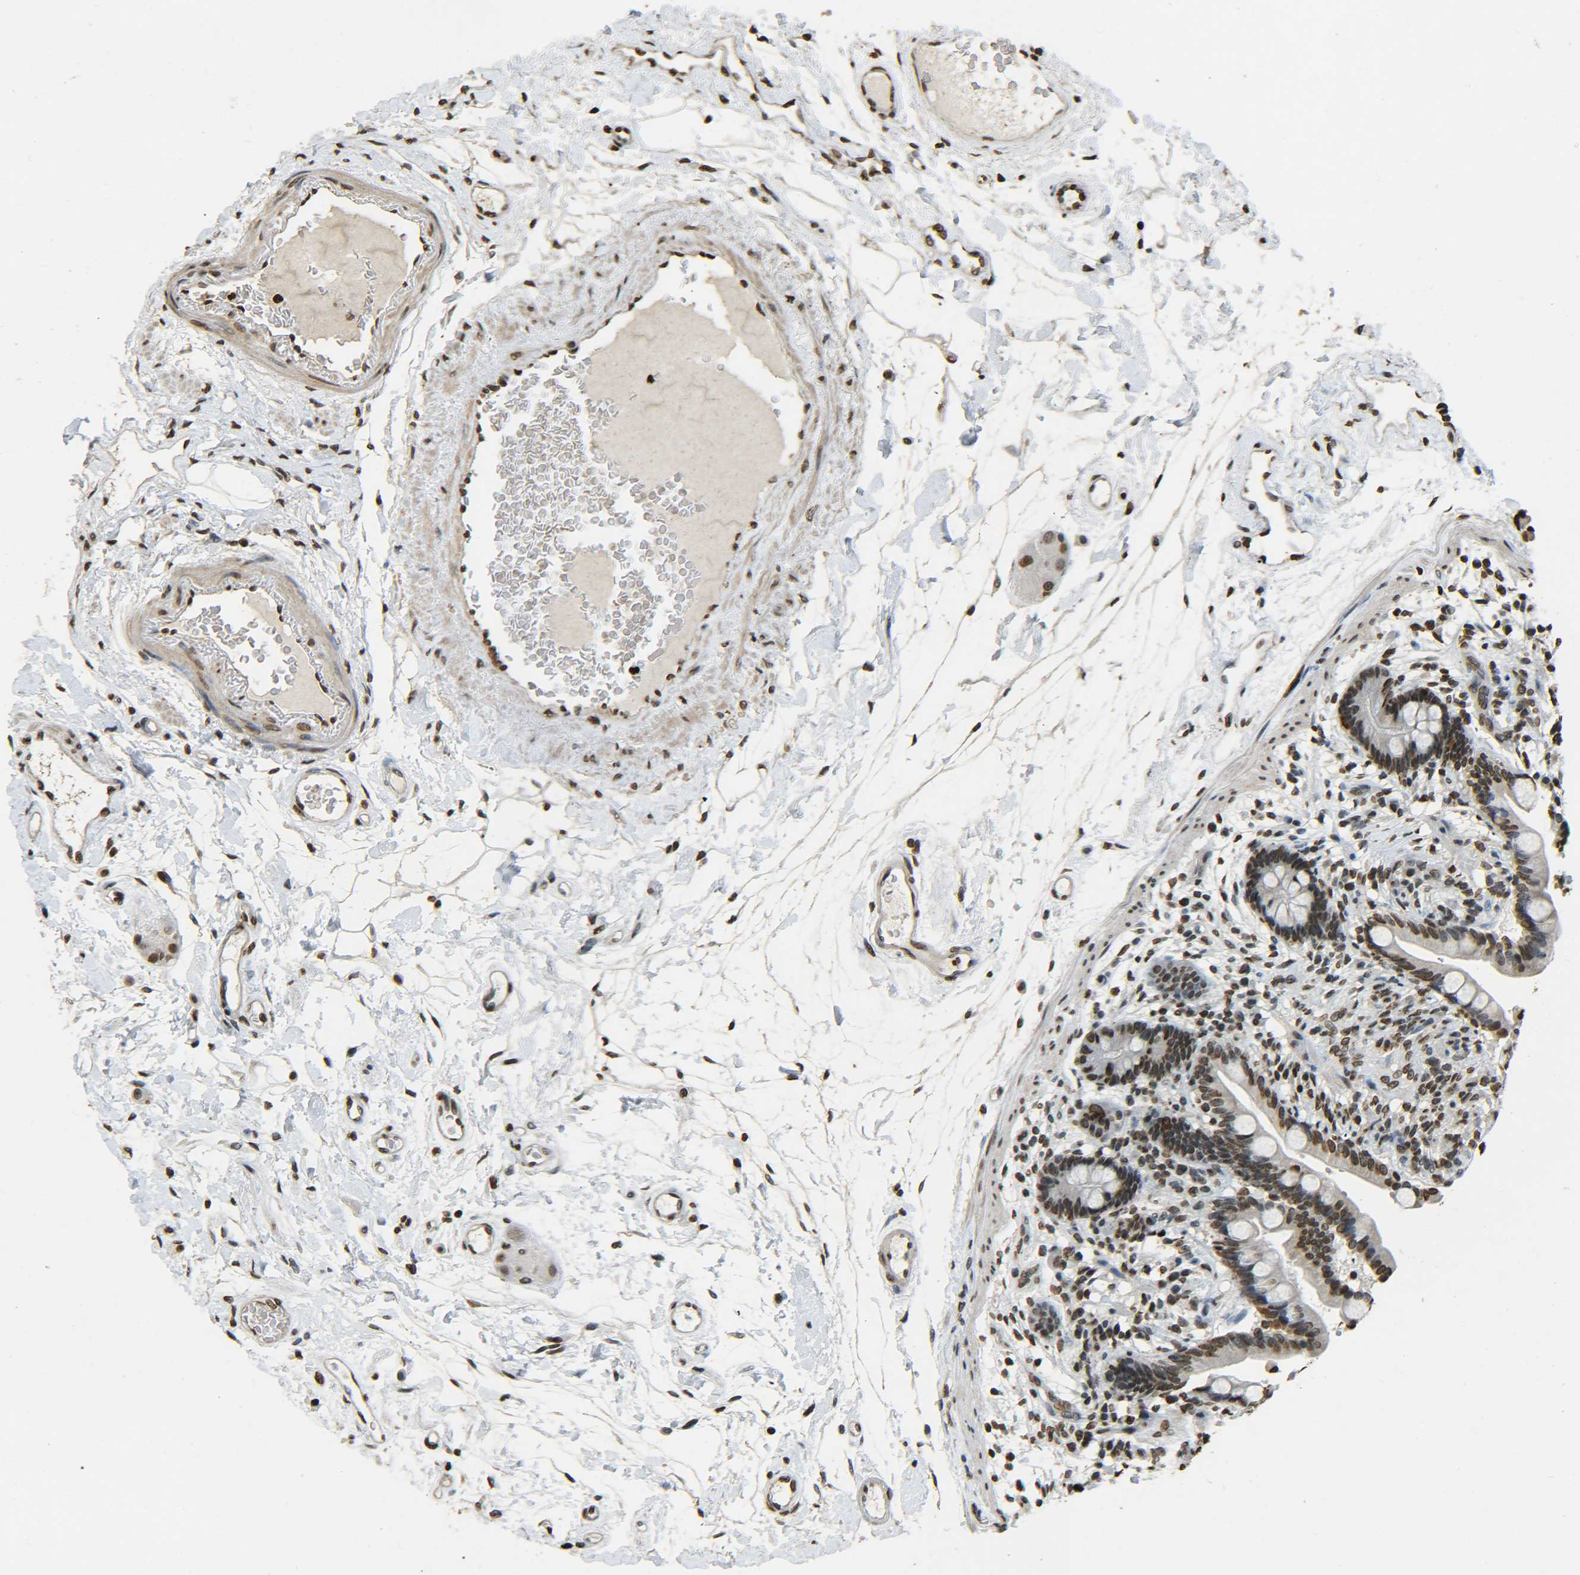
{"staining": {"intensity": "moderate", "quantity": "25%-75%", "location": "nuclear"}, "tissue": "colon", "cell_type": "Endothelial cells", "image_type": "normal", "snomed": [{"axis": "morphology", "description": "Normal tissue, NOS"}, {"axis": "topography", "description": "Colon"}], "caption": "High-magnification brightfield microscopy of benign colon stained with DAB (brown) and counterstained with hematoxylin (blue). endothelial cells exhibit moderate nuclear staining is seen in about25%-75% of cells.", "gene": "H4C16", "patient": {"sex": "male", "age": 73}}